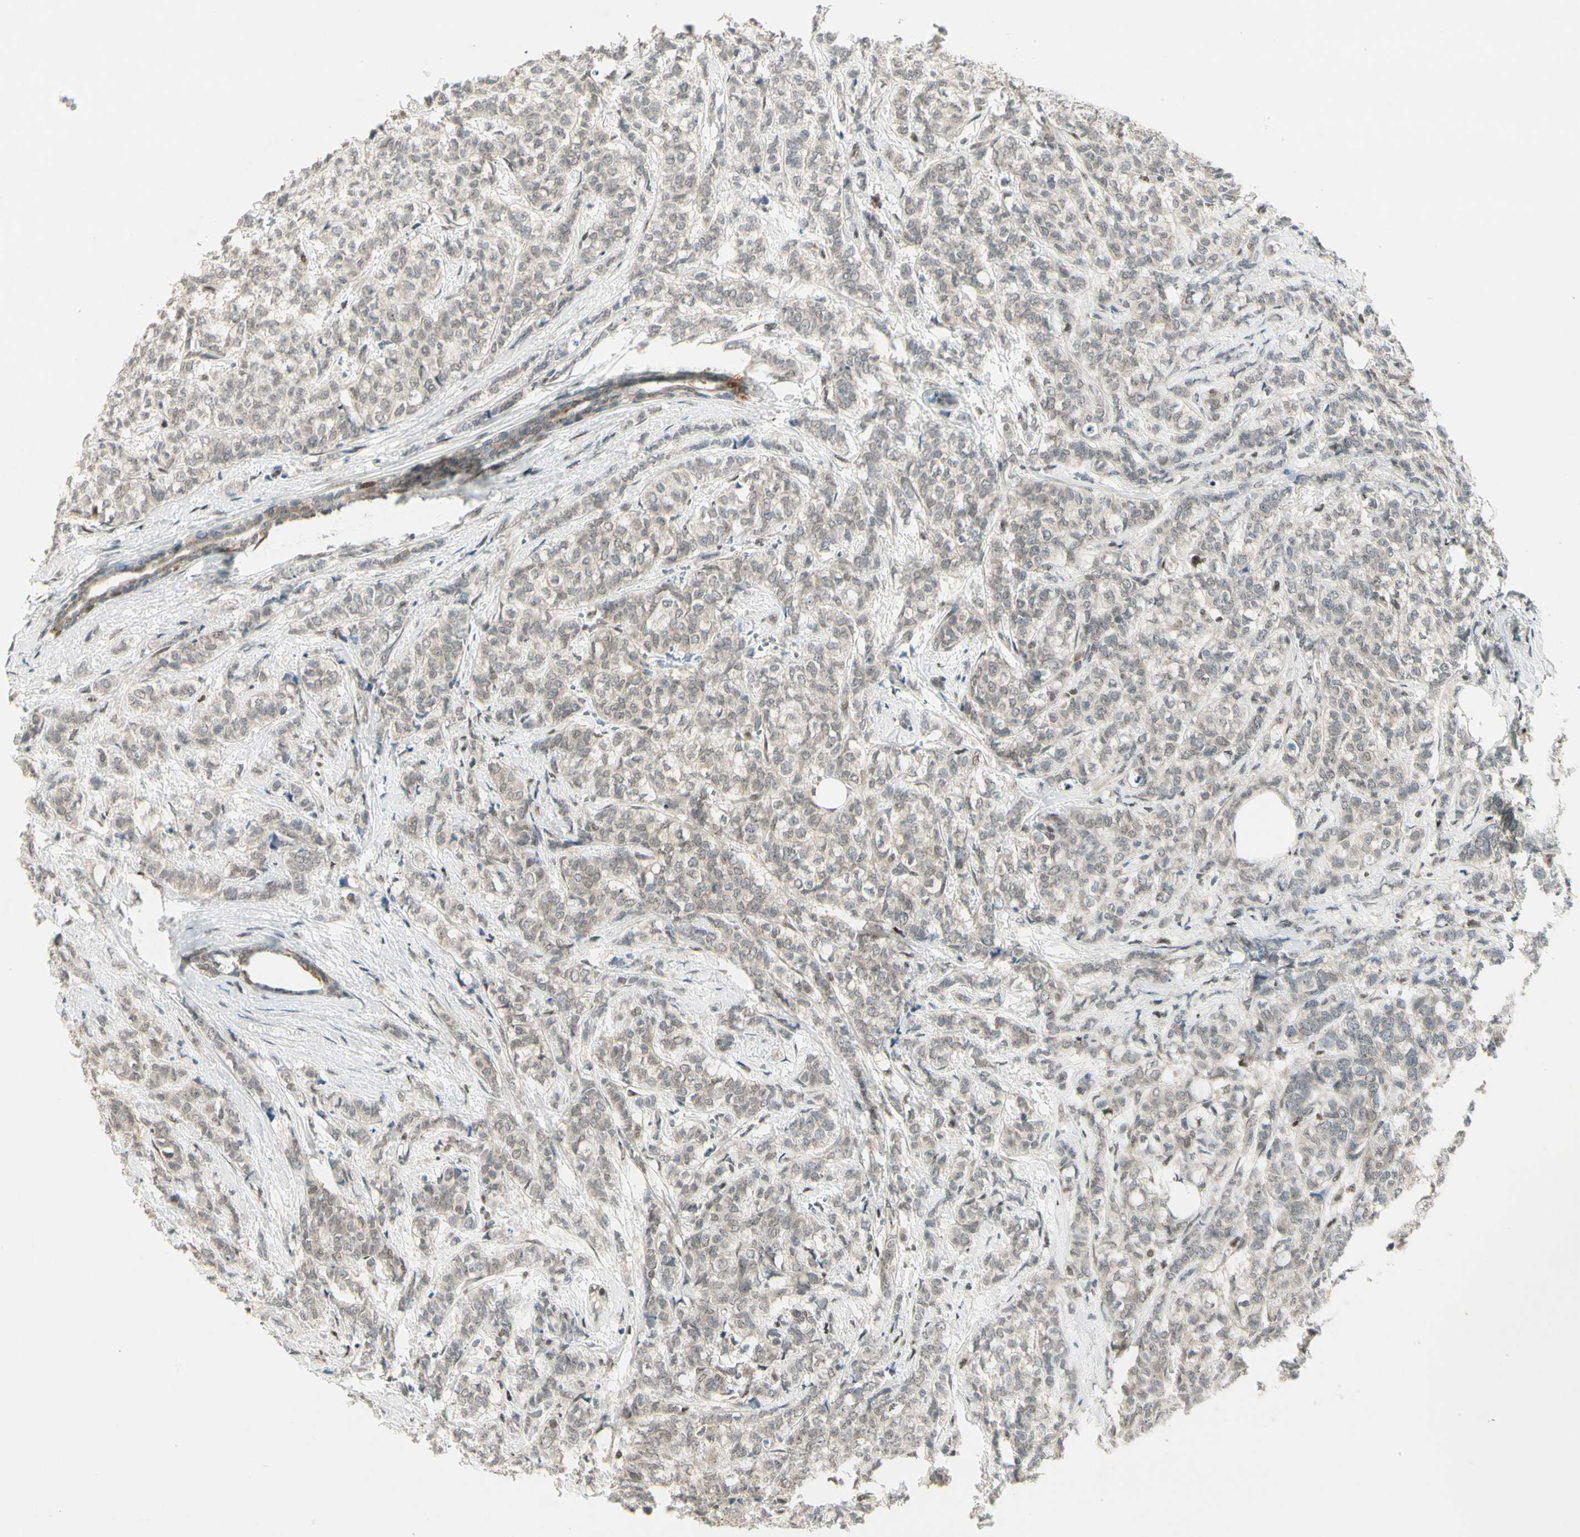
{"staining": {"intensity": "moderate", "quantity": ">75%", "location": "nuclear"}, "tissue": "breast cancer", "cell_type": "Tumor cells", "image_type": "cancer", "snomed": [{"axis": "morphology", "description": "Lobular carcinoma"}, {"axis": "topography", "description": "Breast"}], "caption": "Protein expression by IHC shows moderate nuclear expression in approximately >75% of tumor cells in breast cancer. (DAB = brown stain, brightfield microscopy at high magnification).", "gene": "GTF3A", "patient": {"sex": "female", "age": 60}}